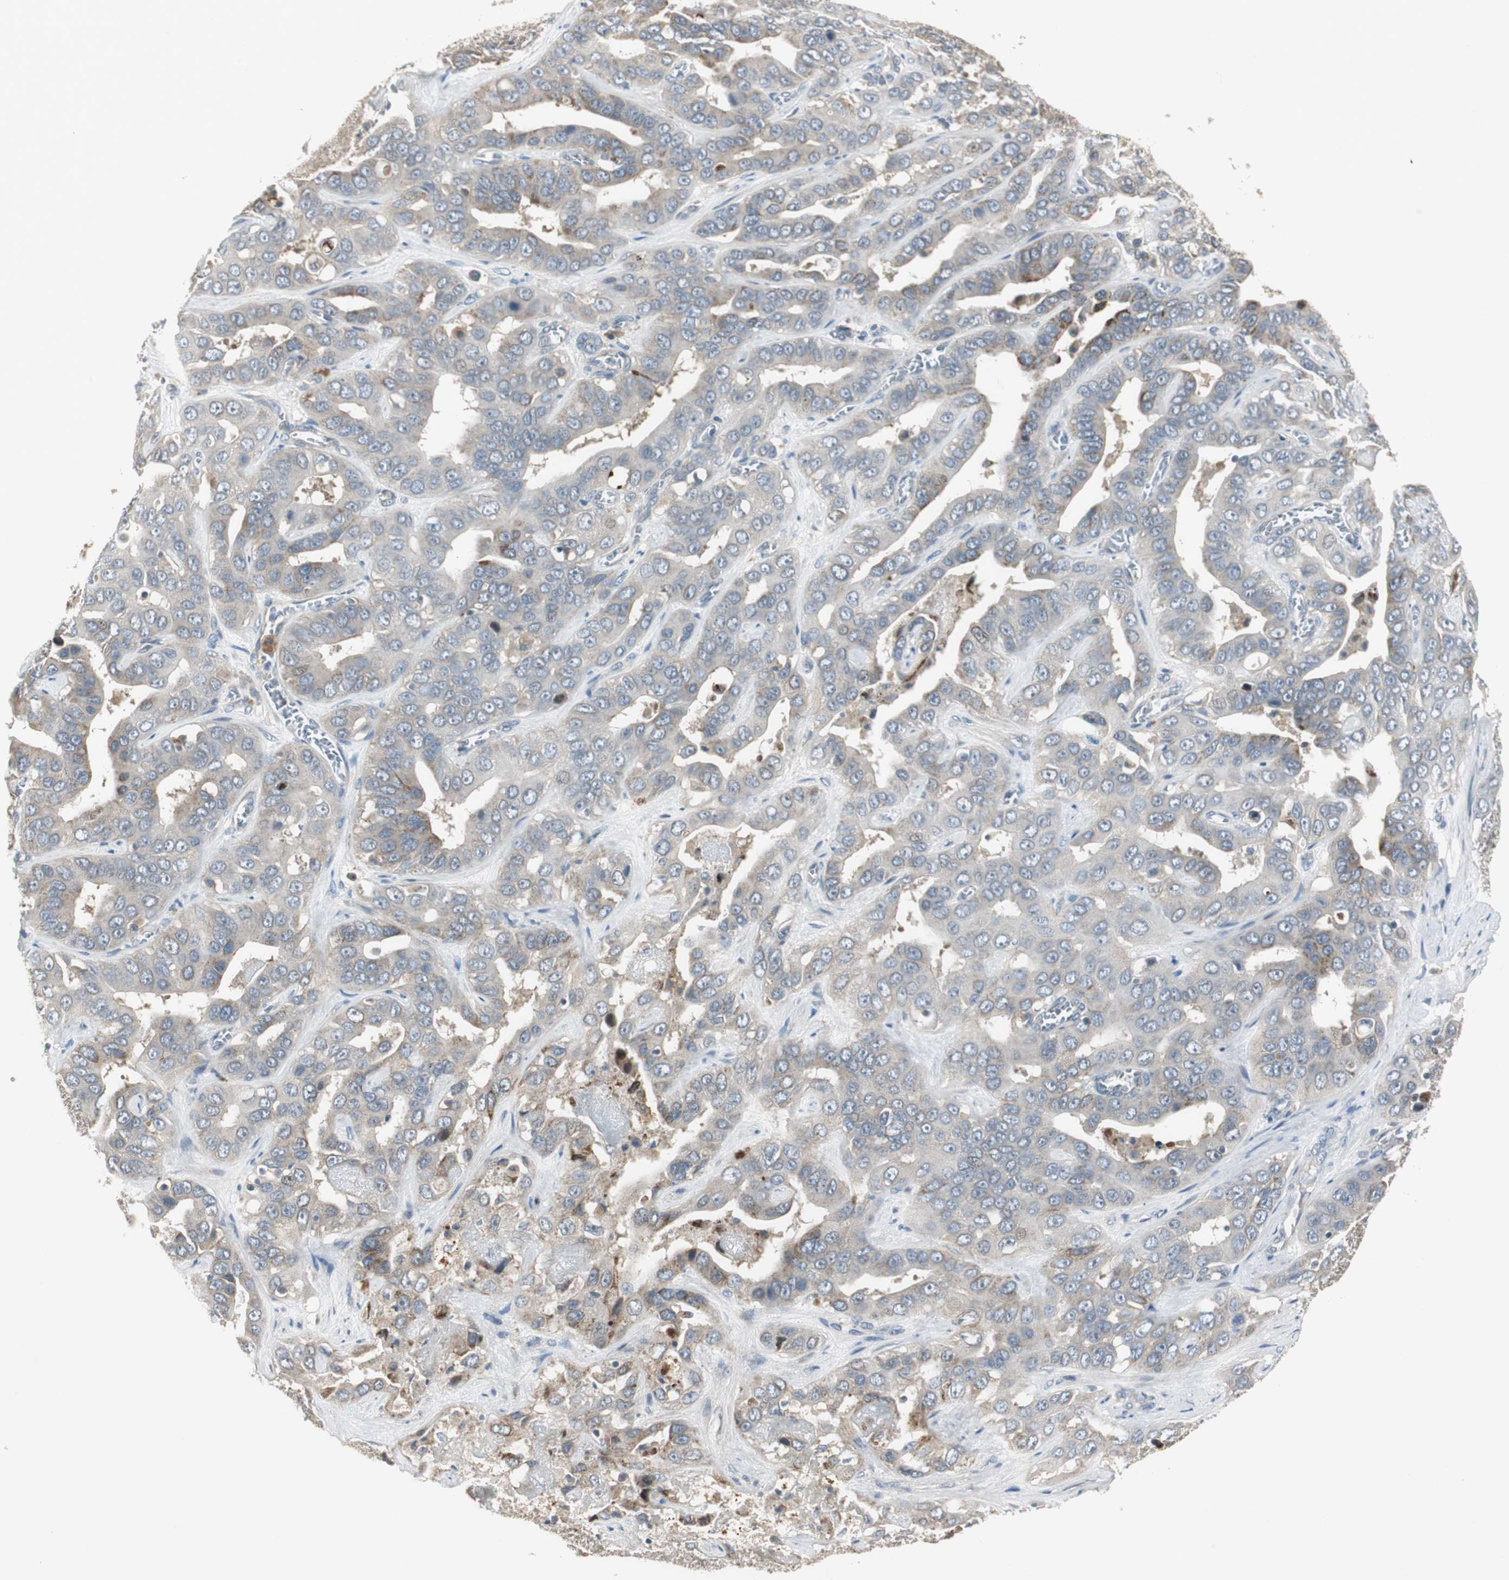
{"staining": {"intensity": "weak", "quantity": ">75%", "location": "cytoplasmic/membranous"}, "tissue": "liver cancer", "cell_type": "Tumor cells", "image_type": "cancer", "snomed": [{"axis": "morphology", "description": "Cholangiocarcinoma"}, {"axis": "topography", "description": "Liver"}], "caption": "About >75% of tumor cells in liver cancer display weak cytoplasmic/membranous protein positivity as visualized by brown immunohistochemical staining.", "gene": "MYT1", "patient": {"sex": "female", "age": 52}}